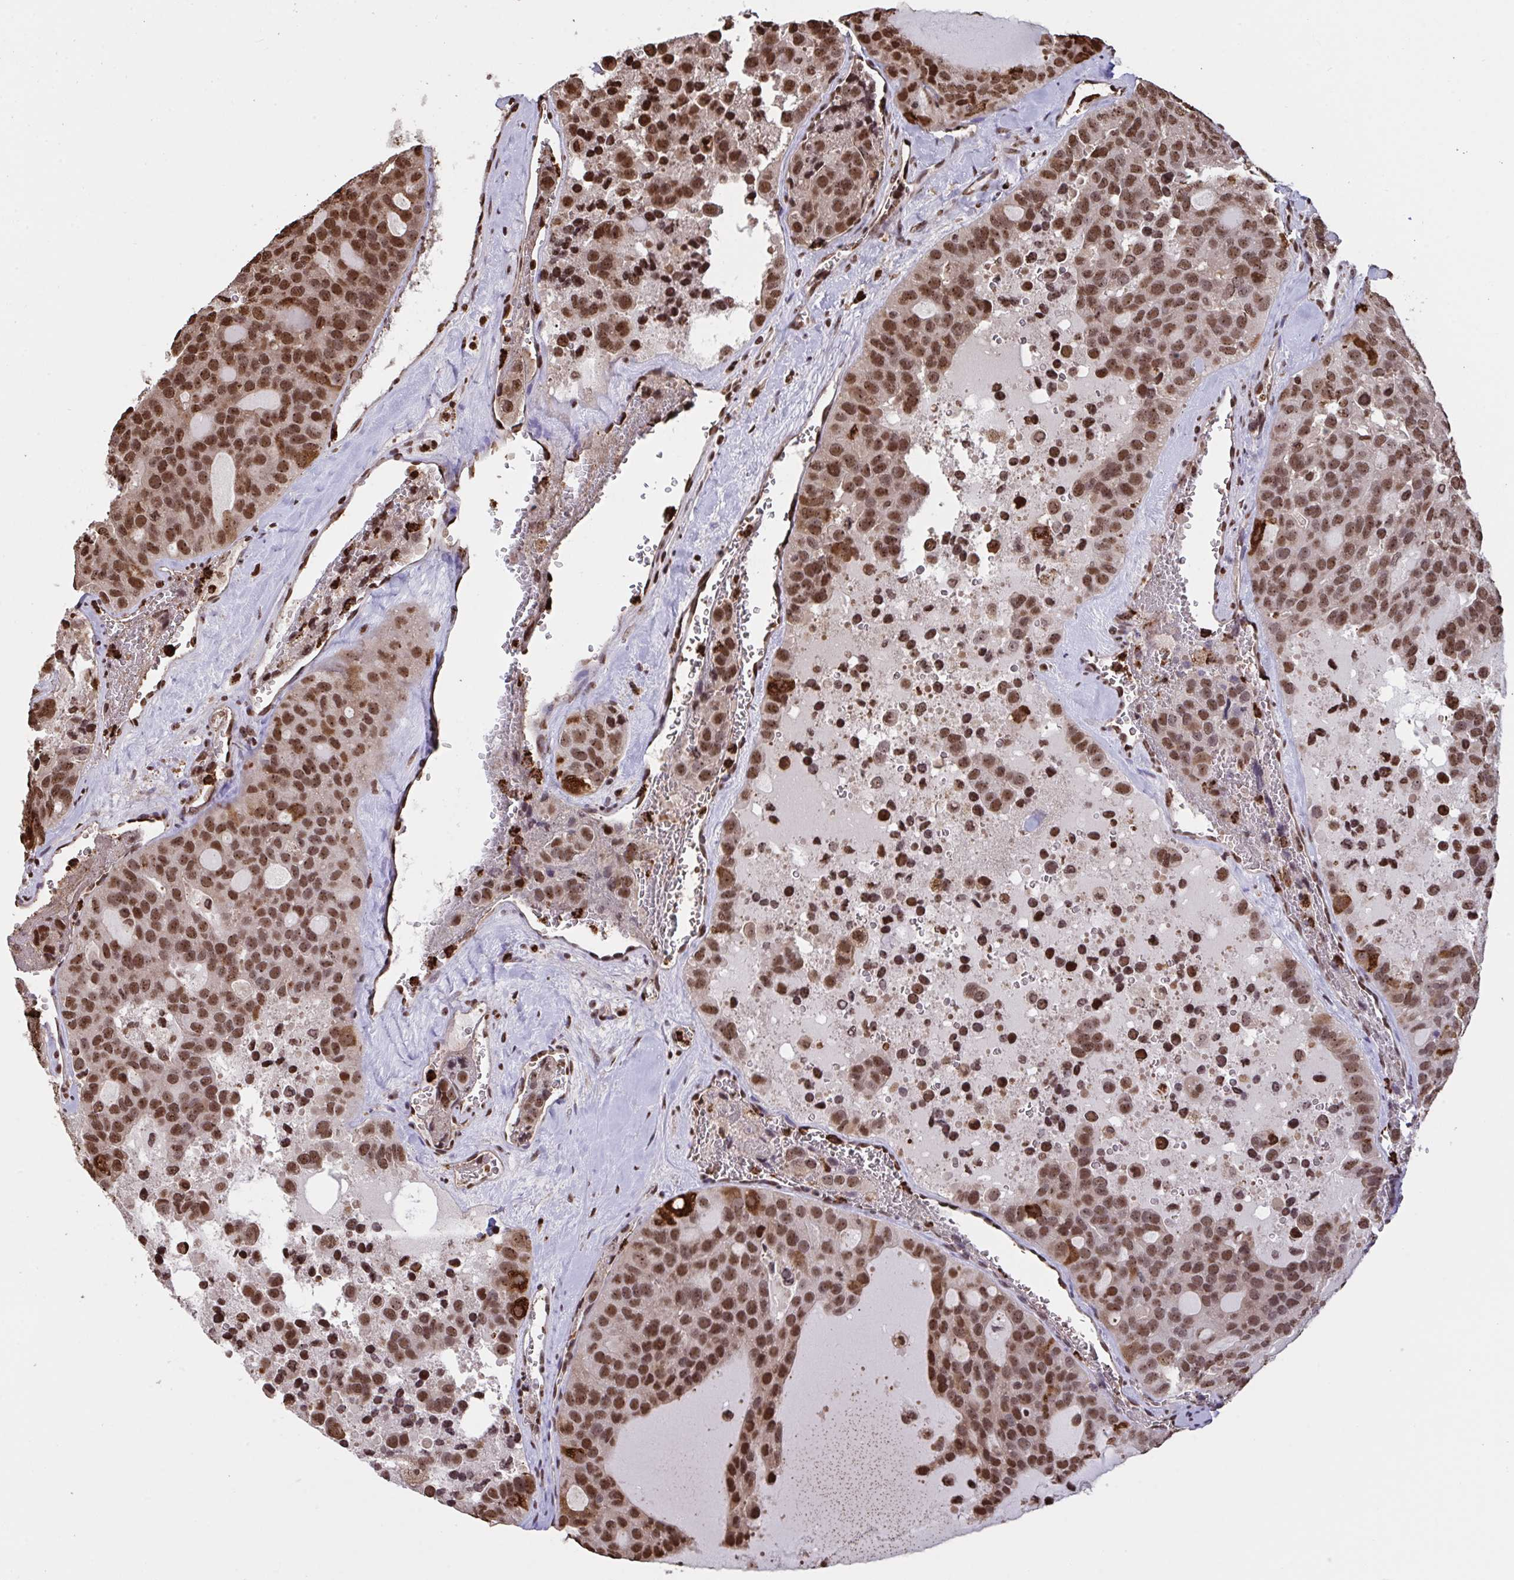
{"staining": {"intensity": "strong", "quantity": ">75%", "location": "cytoplasmic/membranous,nuclear"}, "tissue": "thyroid cancer", "cell_type": "Tumor cells", "image_type": "cancer", "snomed": [{"axis": "morphology", "description": "Follicular adenoma carcinoma, NOS"}, {"axis": "topography", "description": "Thyroid gland"}], "caption": "IHC image of thyroid cancer stained for a protein (brown), which displays high levels of strong cytoplasmic/membranous and nuclear staining in about >75% of tumor cells.", "gene": "PELI2", "patient": {"sex": "male", "age": 75}}